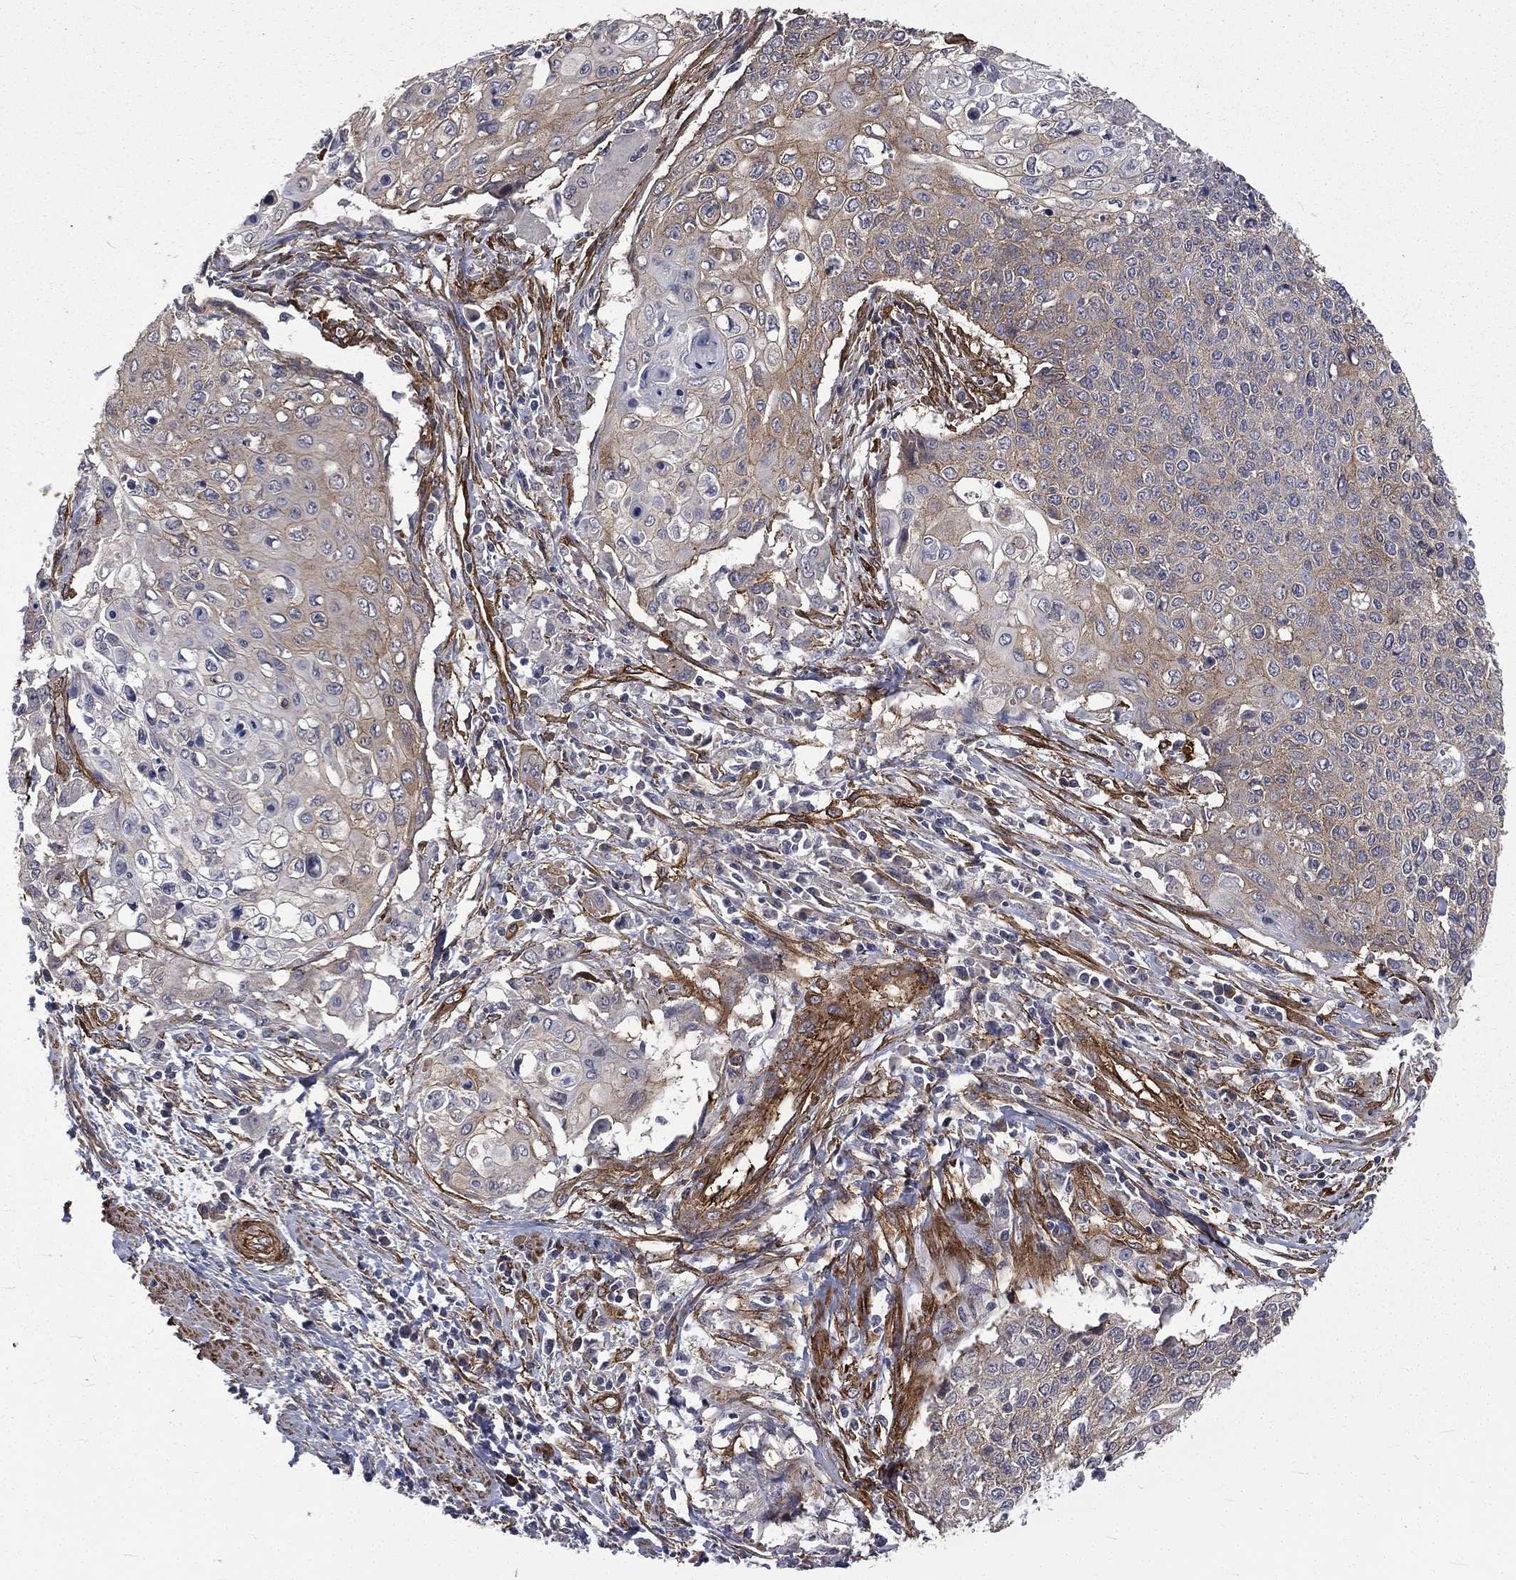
{"staining": {"intensity": "moderate", "quantity": "25%-75%", "location": "cytoplasmic/membranous"}, "tissue": "cervical cancer", "cell_type": "Tumor cells", "image_type": "cancer", "snomed": [{"axis": "morphology", "description": "Squamous cell carcinoma, NOS"}, {"axis": "topography", "description": "Cervix"}], "caption": "Immunohistochemistry (IHC) (DAB (3,3'-diaminobenzidine)) staining of cervical squamous cell carcinoma shows moderate cytoplasmic/membranous protein expression in about 25%-75% of tumor cells.", "gene": "PPFIBP1", "patient": {"sex": "female", "age": 39}}